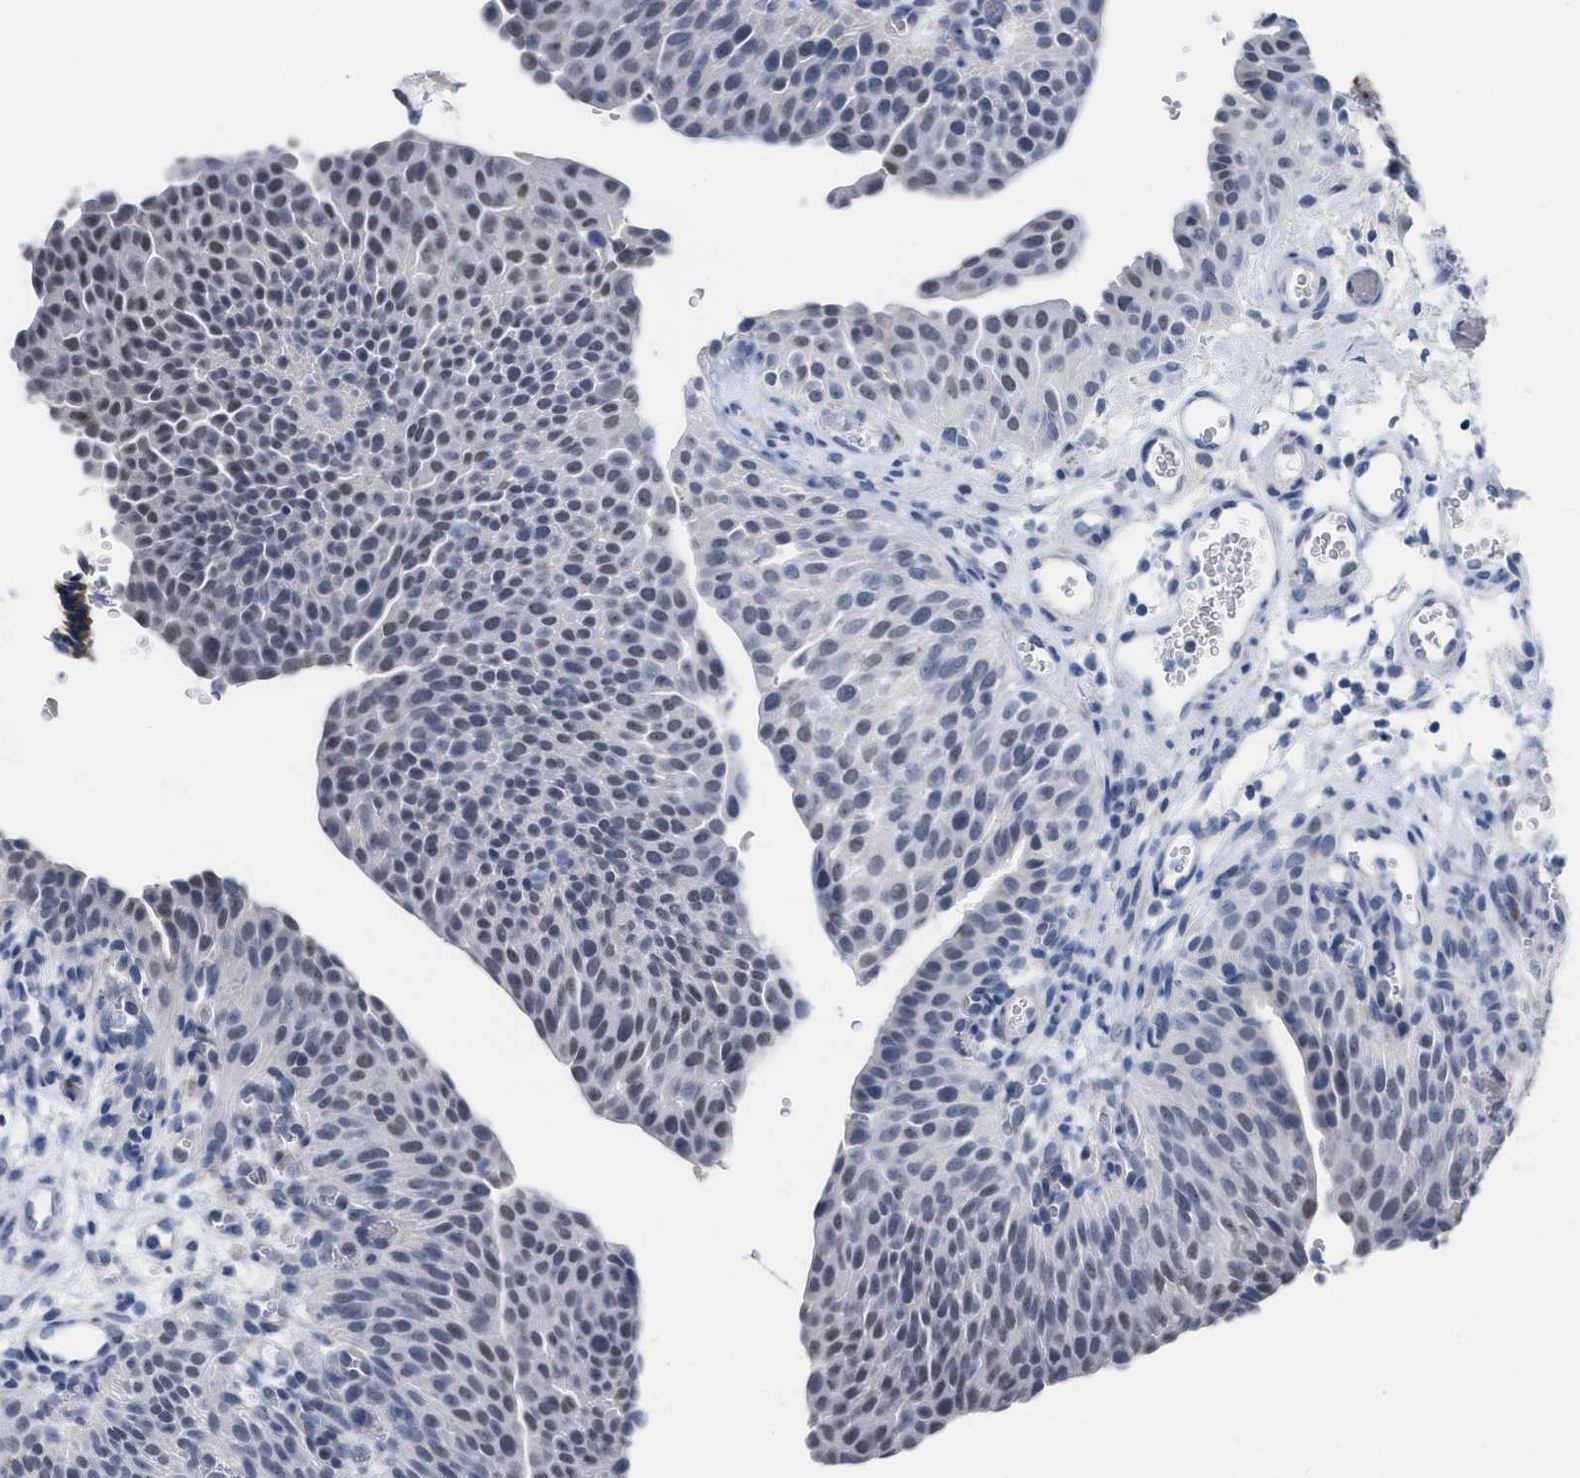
{"staining": {"intensity": "weak", "quantity": "<25%", "location": "nuclear"}, "tissue": "urothelial cancer", "cell_type": "Tumor cells", "image_type": "cancer", "snomed": [{"axis": "morphology", "description": "Urothelial carcinoma, Low grade"}, {"axis": "morphology", "description": "Urothelial carcinoma, High grade"}, {"axis": "topography", "description": "Urinary bladder"}], "caption": "DAB (3,3'-diaminobenzidine) immunohistochemical staining of low-grade urothelial carcinoma displays no significant staining in tumor cells. (Brightfield microscopy of DAB (3,3'-diaminobenzidine) immunohistochemistry (IHC) at high magnification).", "gene": "XIRP1", "patient": {"sex": "male", "age": 35}}